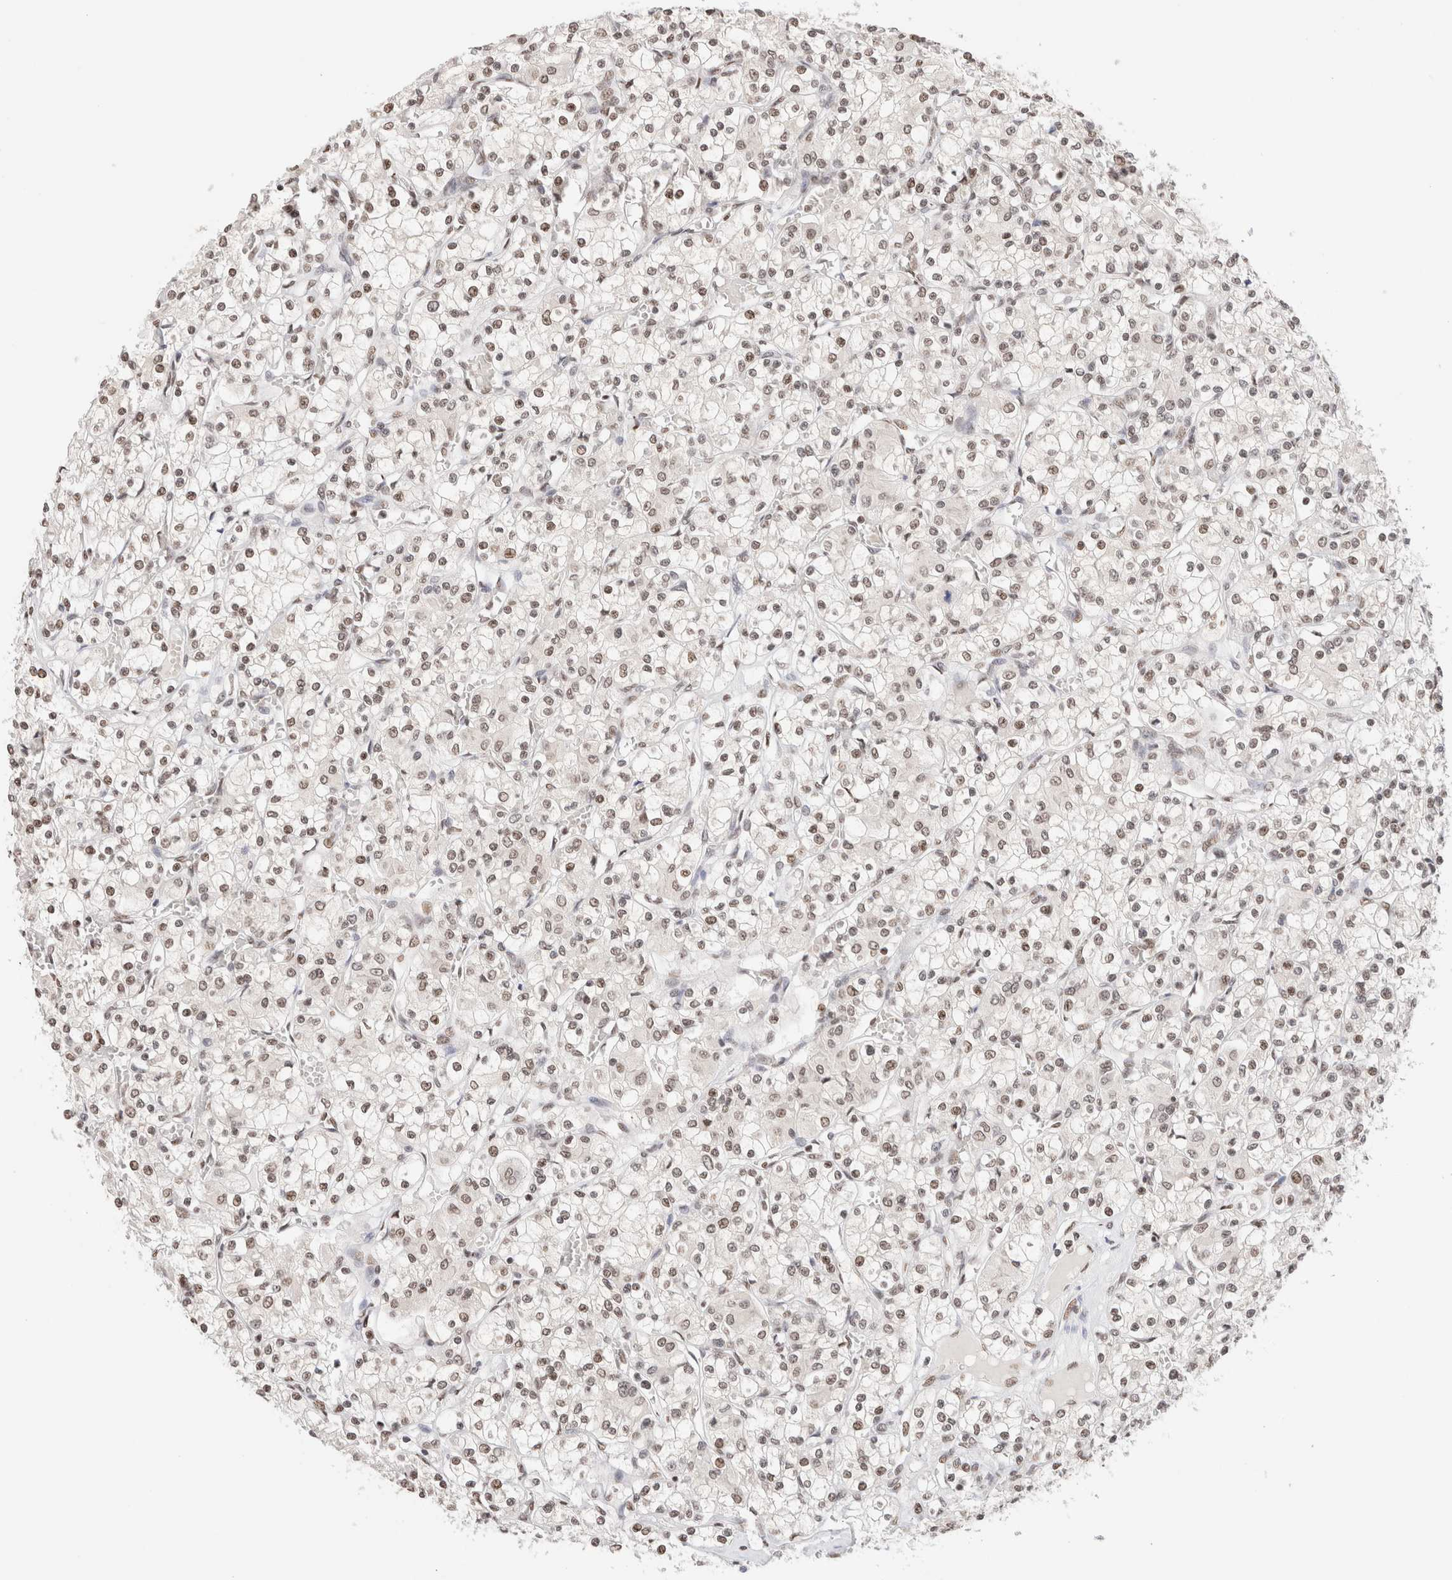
{"staining": {"intensity": "moderate", "quantity": ">75%", "location": "nuclear"}, "tissue": "renal cancer", "cell_type": "Tumor cells", "image_type": "cancer", "snomed": [{"axis": "morphology", "description": "Adenocarcinoma, NOS"}, {"axis": "topography", "description": "Kidney"}], "caption": "IHC (DAB (3,3'-diaminobenzidine)) staining of renal adenocarcinoma exhibits moderate nuclear protein expression in approximately >75% of tumor cells. The protein of interest is stained brown, and the nuclei are stained in blue (DAB (3,3'-diaminobenzidine) IHC with brightfield microscopy, high magnification).", "gene": "SUPT3H", "patient": {"sex": "female", "age": 59}}